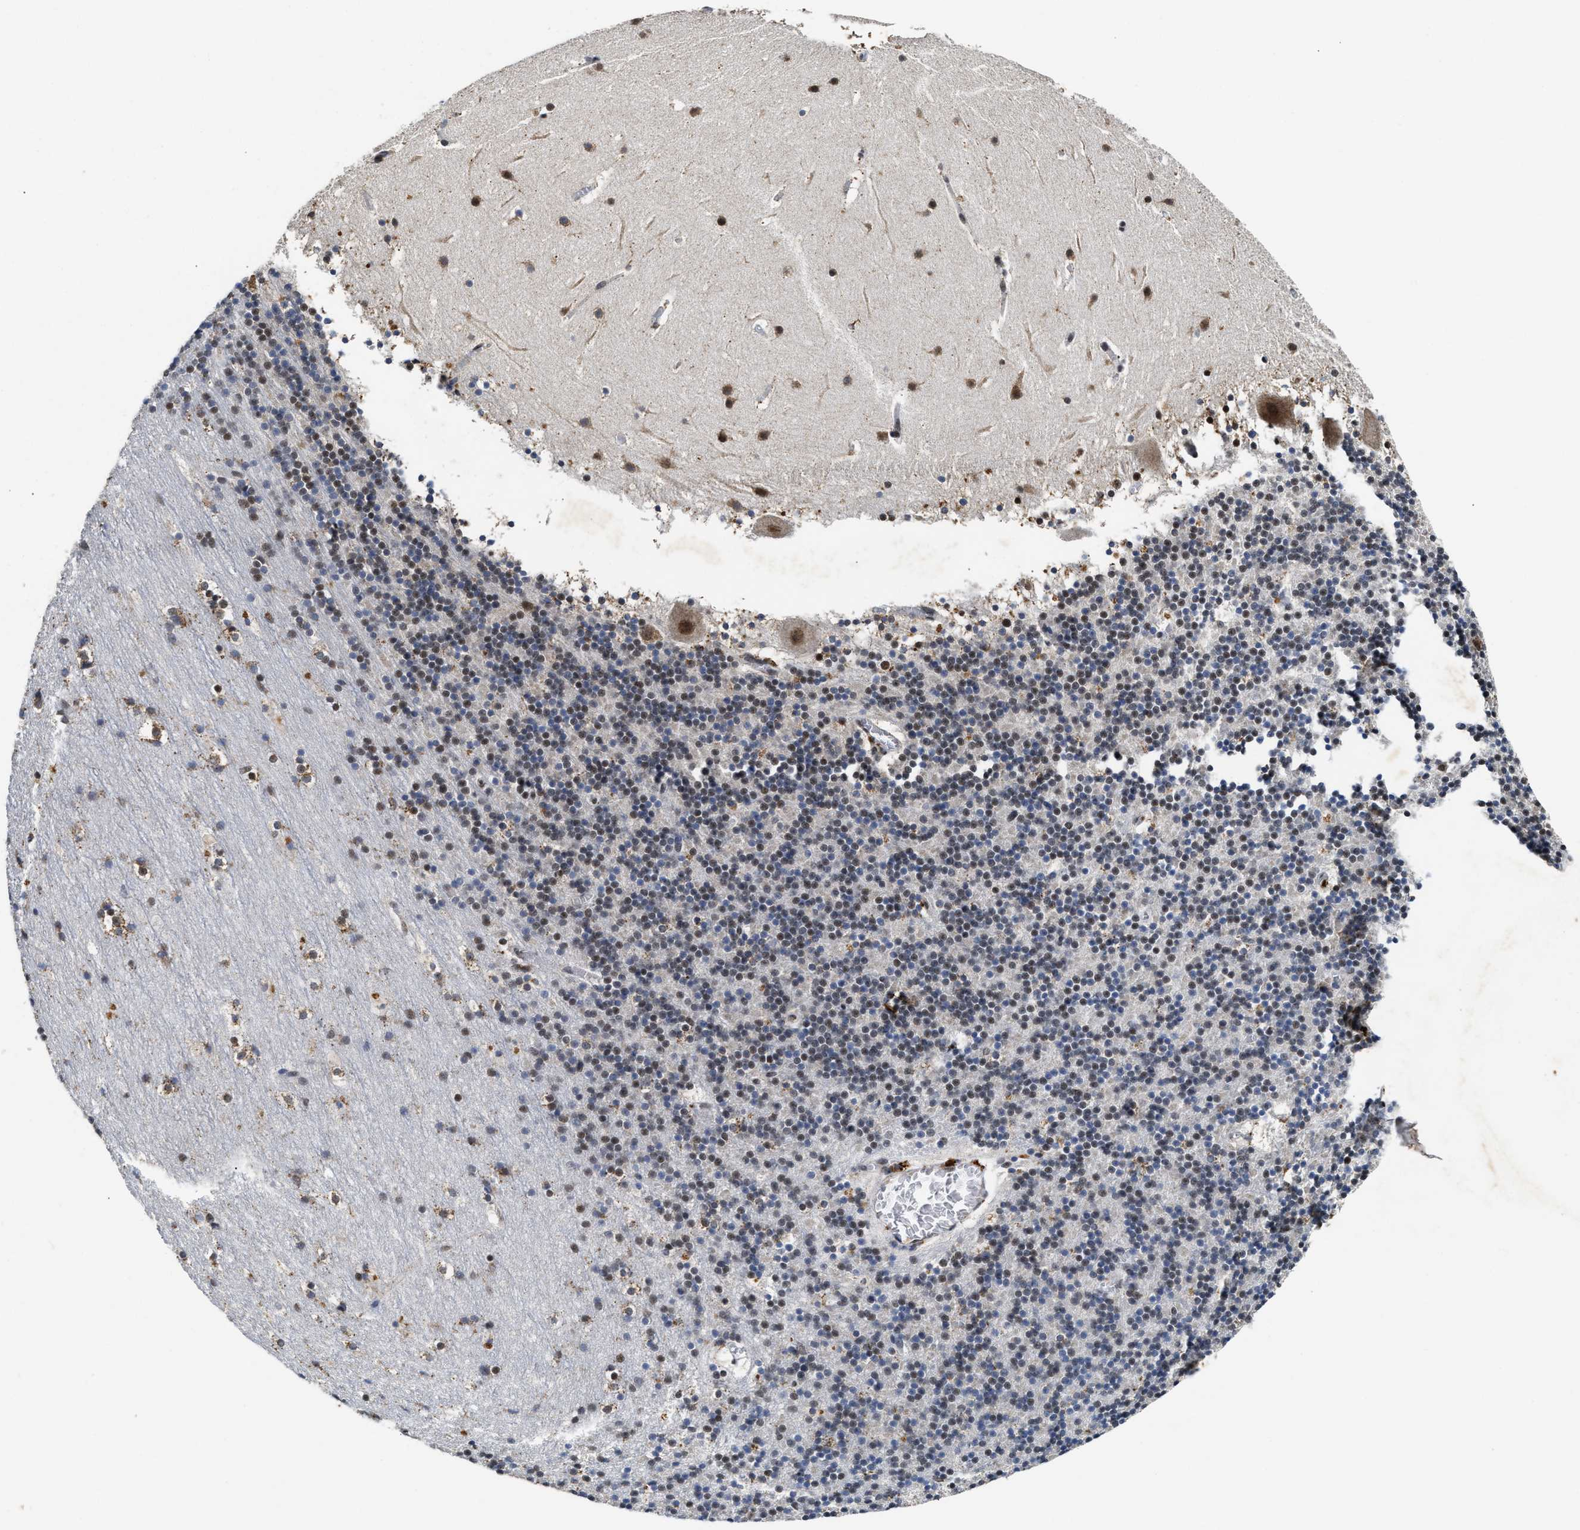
{"staining": {"intensity": "weak", "quantity": "25%-75%", "location": "nuclear"}, "tissue": "cerebellum", "cell_type": "Cells in granular layer", "image_type": "normal", "snomed": [{"axis": "morphology", "description": "Normal tissue, NOS"}, {"axis": "topography", "description": "Cerebellum"}], "caption": "This is a micrograph of immunohistochemistry staining of unremarkable cerebellum, which shows weak positivity in the nuclear of cells in granular layer.", "gene": "ACOX1", "patient": {"sex": "male", "age": 45}}